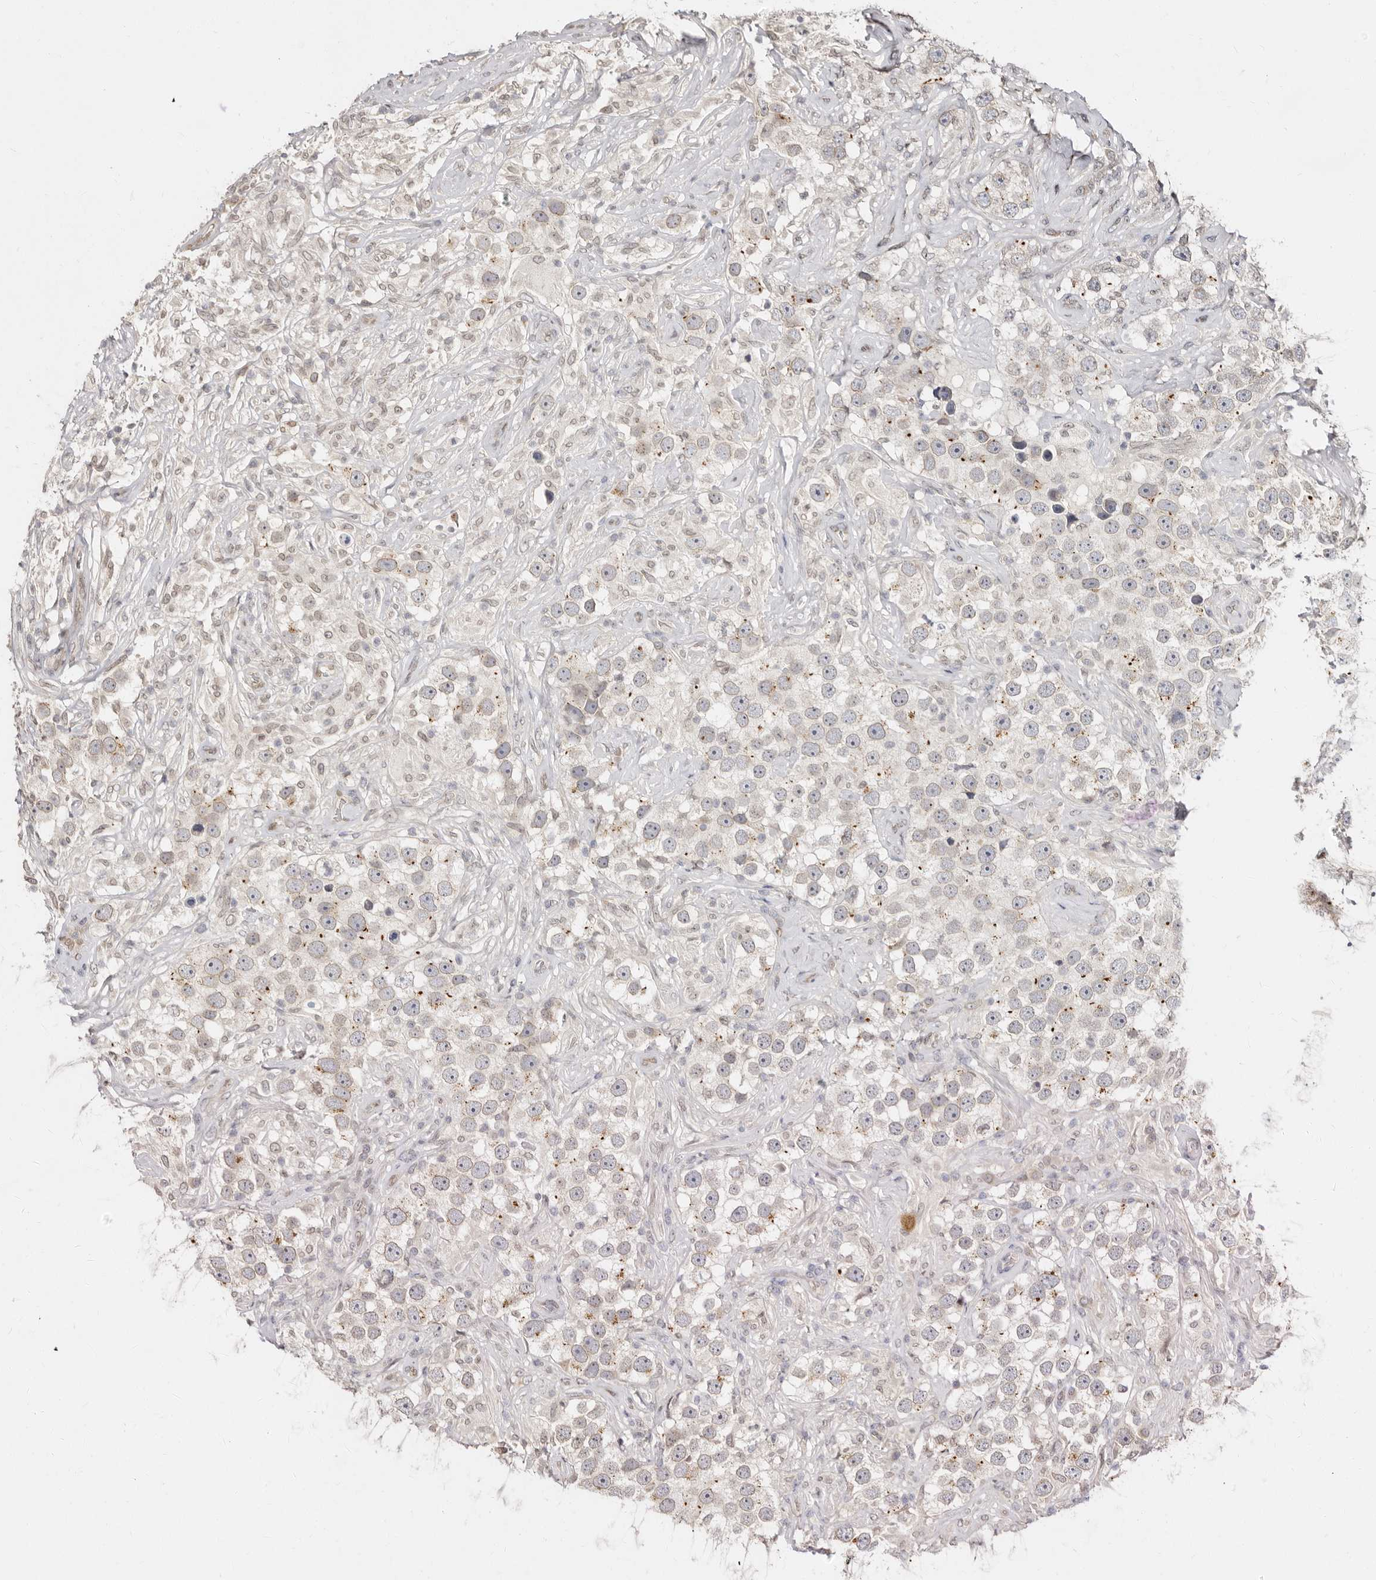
{"staining": {"intensity": "negative", "quantity": "none", "location": "none"}, "tissue": "testis cancer", "cell_type": "Tumor cells", "image_type": "cancer", "snomed": [{"axis": "morphology", "description": "Seminoma, NOS"}, {"axis": "topography", "description": "Testis"}], "caption": "High magnification brightfield microscopy of testis cancer (seminoma) stained with DAB (brown) and counterstained with hematoxylin (blue): tumor cells show no significant positivity. (Brightfield microscopy of DAB IHC at high magnification).", "gene": "LCORL", "patient": {"sex": "male", "age": 49}}